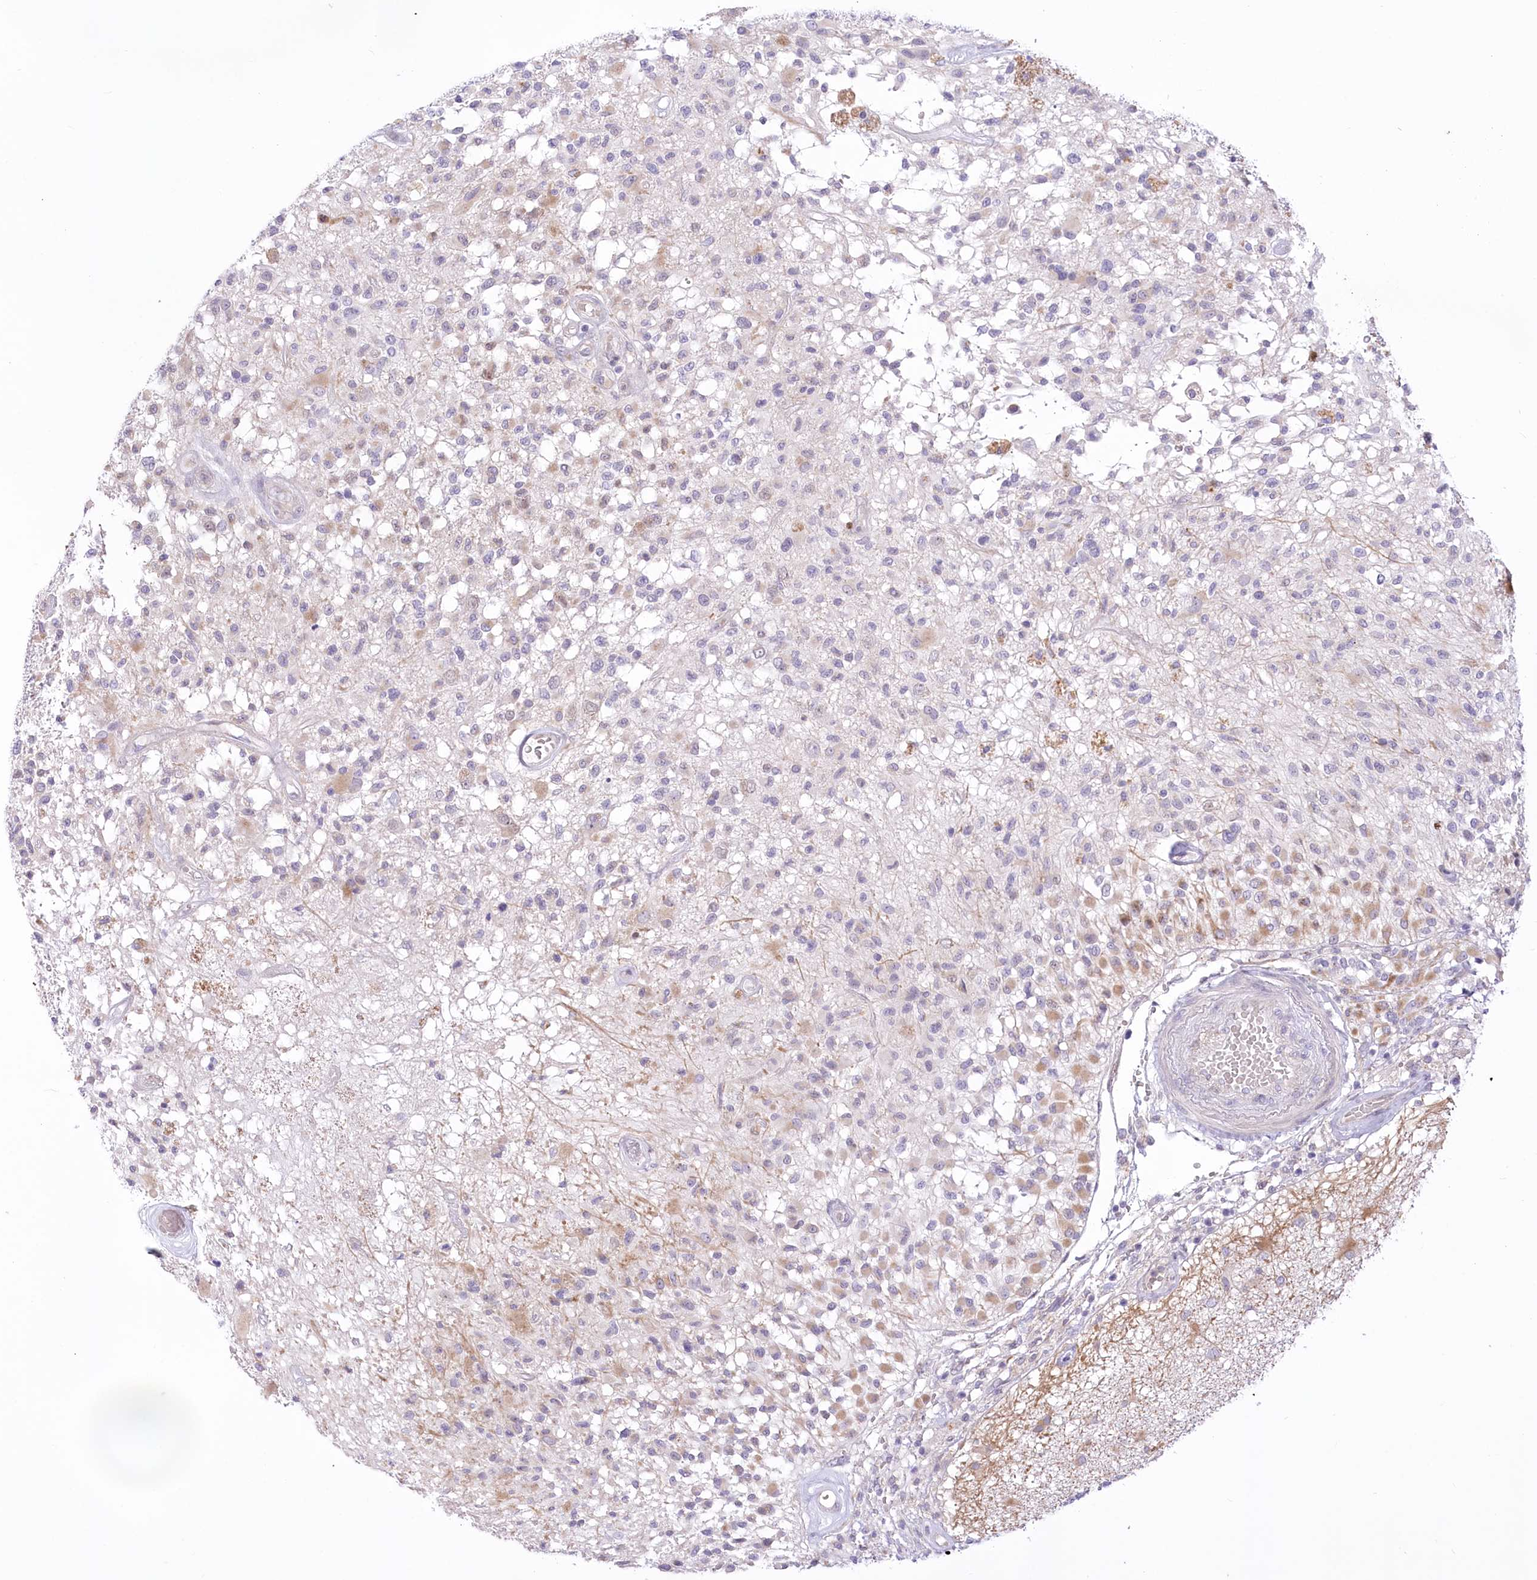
{"staining": {"intensity": "negative", "quantity": "none", "location": "none"}, "tissue": "glioma", "cell_type": "Tumor cells", "image_type": "cancer", "snomed": [{"axis": "morphology", "description": "Glioma, malignant, High grade"}, {"axis": "morphology", "description": "Glioblastoma, NOS"}, {"axis": "topography", "description": "Brain"}], "caption": "IHC micrograph of neoplastic tissue: human glioblastoma stained with DAB reveals no significant protein expression in tumor cells.", "gene": "BEND7", "patient": {"sex": "male", "age": 60}}